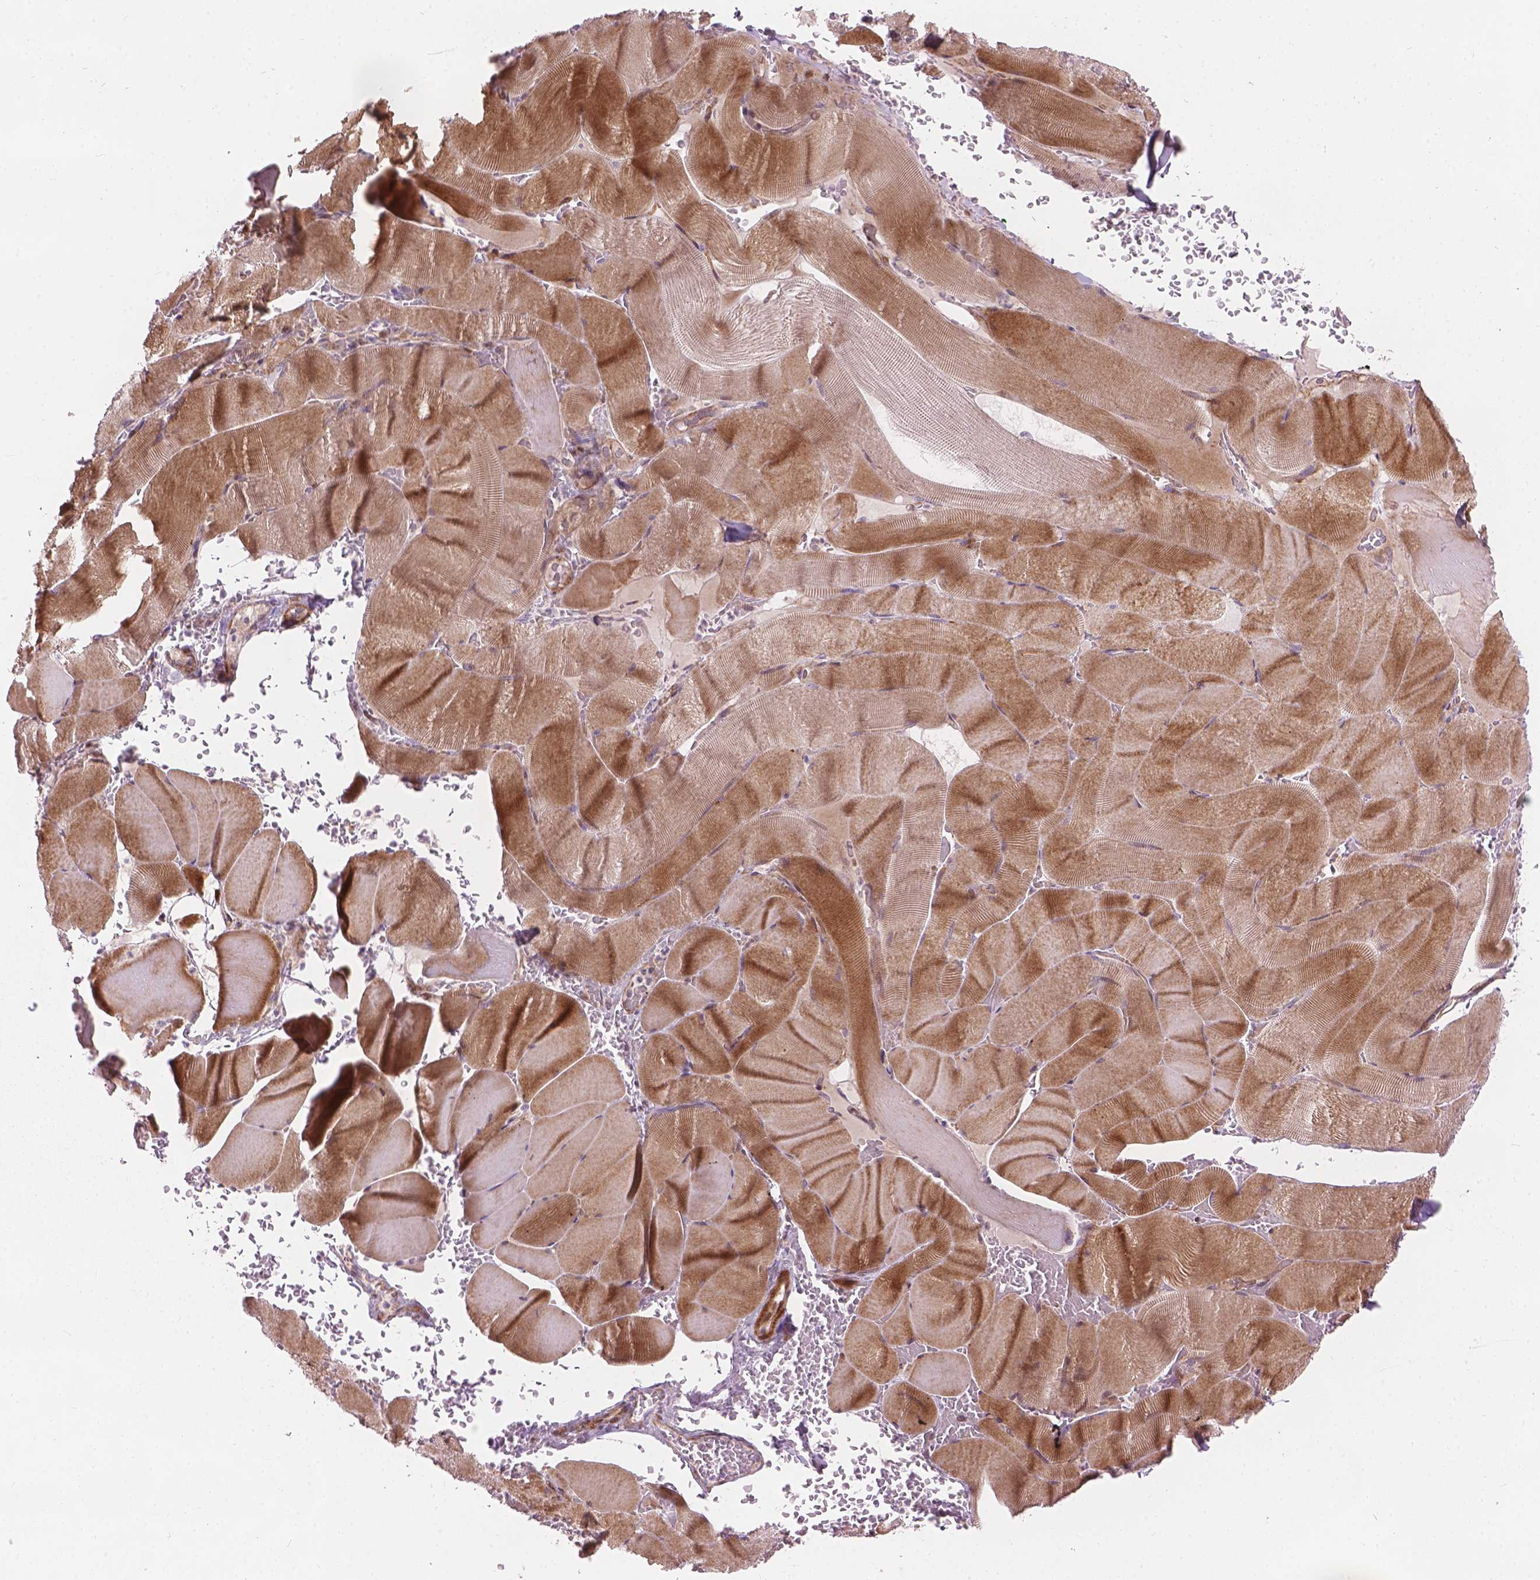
{"staining": {"intensity": "moderate", "quantity": ">75%", "location": "cytoplasmic/membranous"}, "tissue": "skeletal muscle", "cell_type": "Myocytes", "image_type": "normal", "snomed": [{"axis": "morphology", "description": "Normal tissue, NOS"}, {"axis": "topography", "description": "Skeletal muscle"}], "caption": "Immunohistochemical staining of normal human skeletal muscle reveals moderate cytoplasmic/membranous protein expression in about >75% of myocytes.", "gene": "MORN1", "patient": {"sex": "male", "age": 56}}